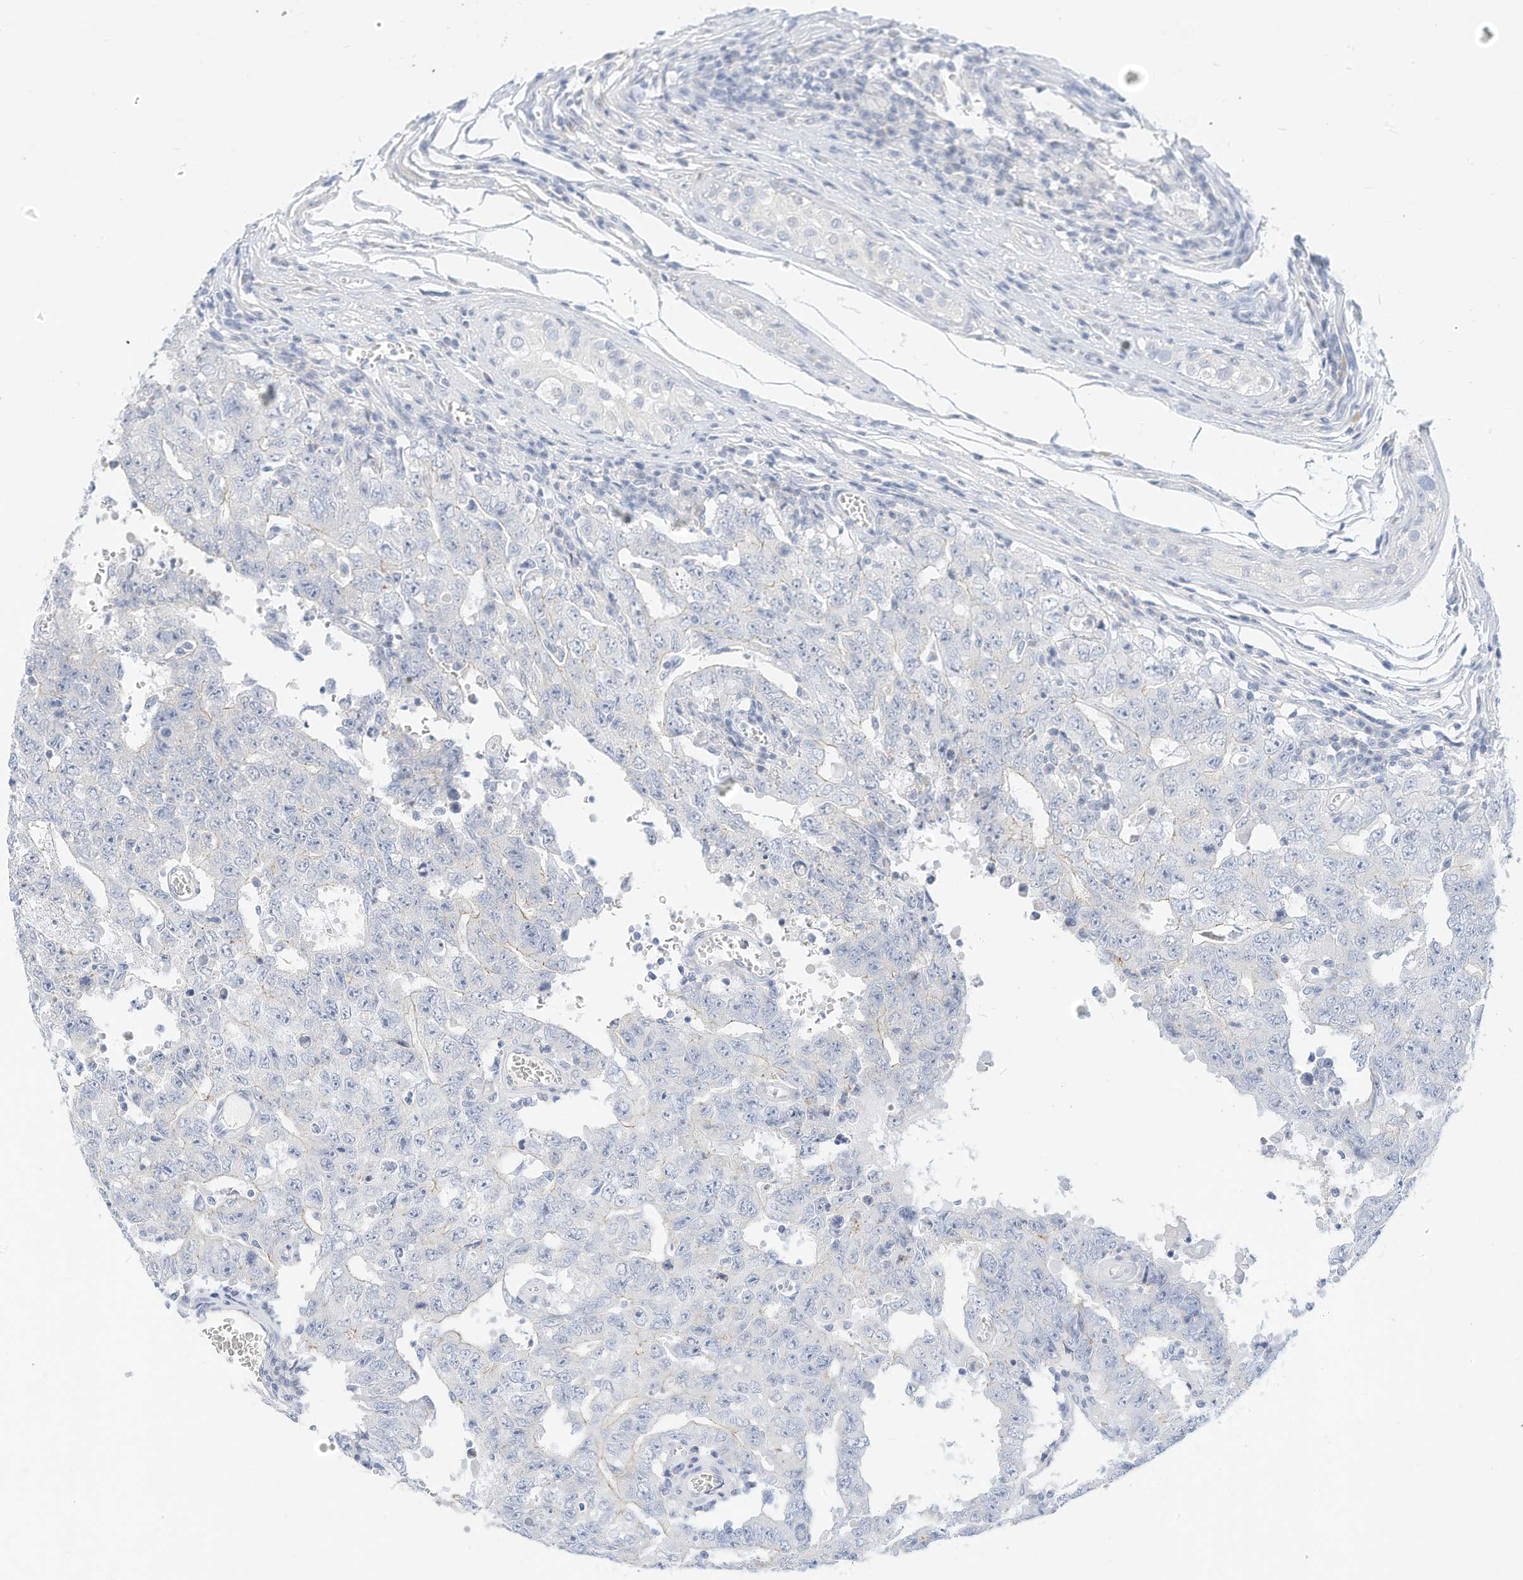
{"staining": {"intensity": "negative", "quantity": "none", "location": "none"}, "tissue": "testis cancer", "cell_type": "Tumor cells", "image_type": "cancer", "snomed": [{"axis": "morphology", "description": "Carcinoma, Embryonal, NOS"}, {"axis": "topography", "description": "Testis"}], "caption": "IHC histopathology image of neoplastic tissue: human embryonal carcinoma (testis) stained with DAB reveals no significant protein expression in tumor cells.", "gene": "SPOCD1", "patient": {"sex": "male", "age": 26}}